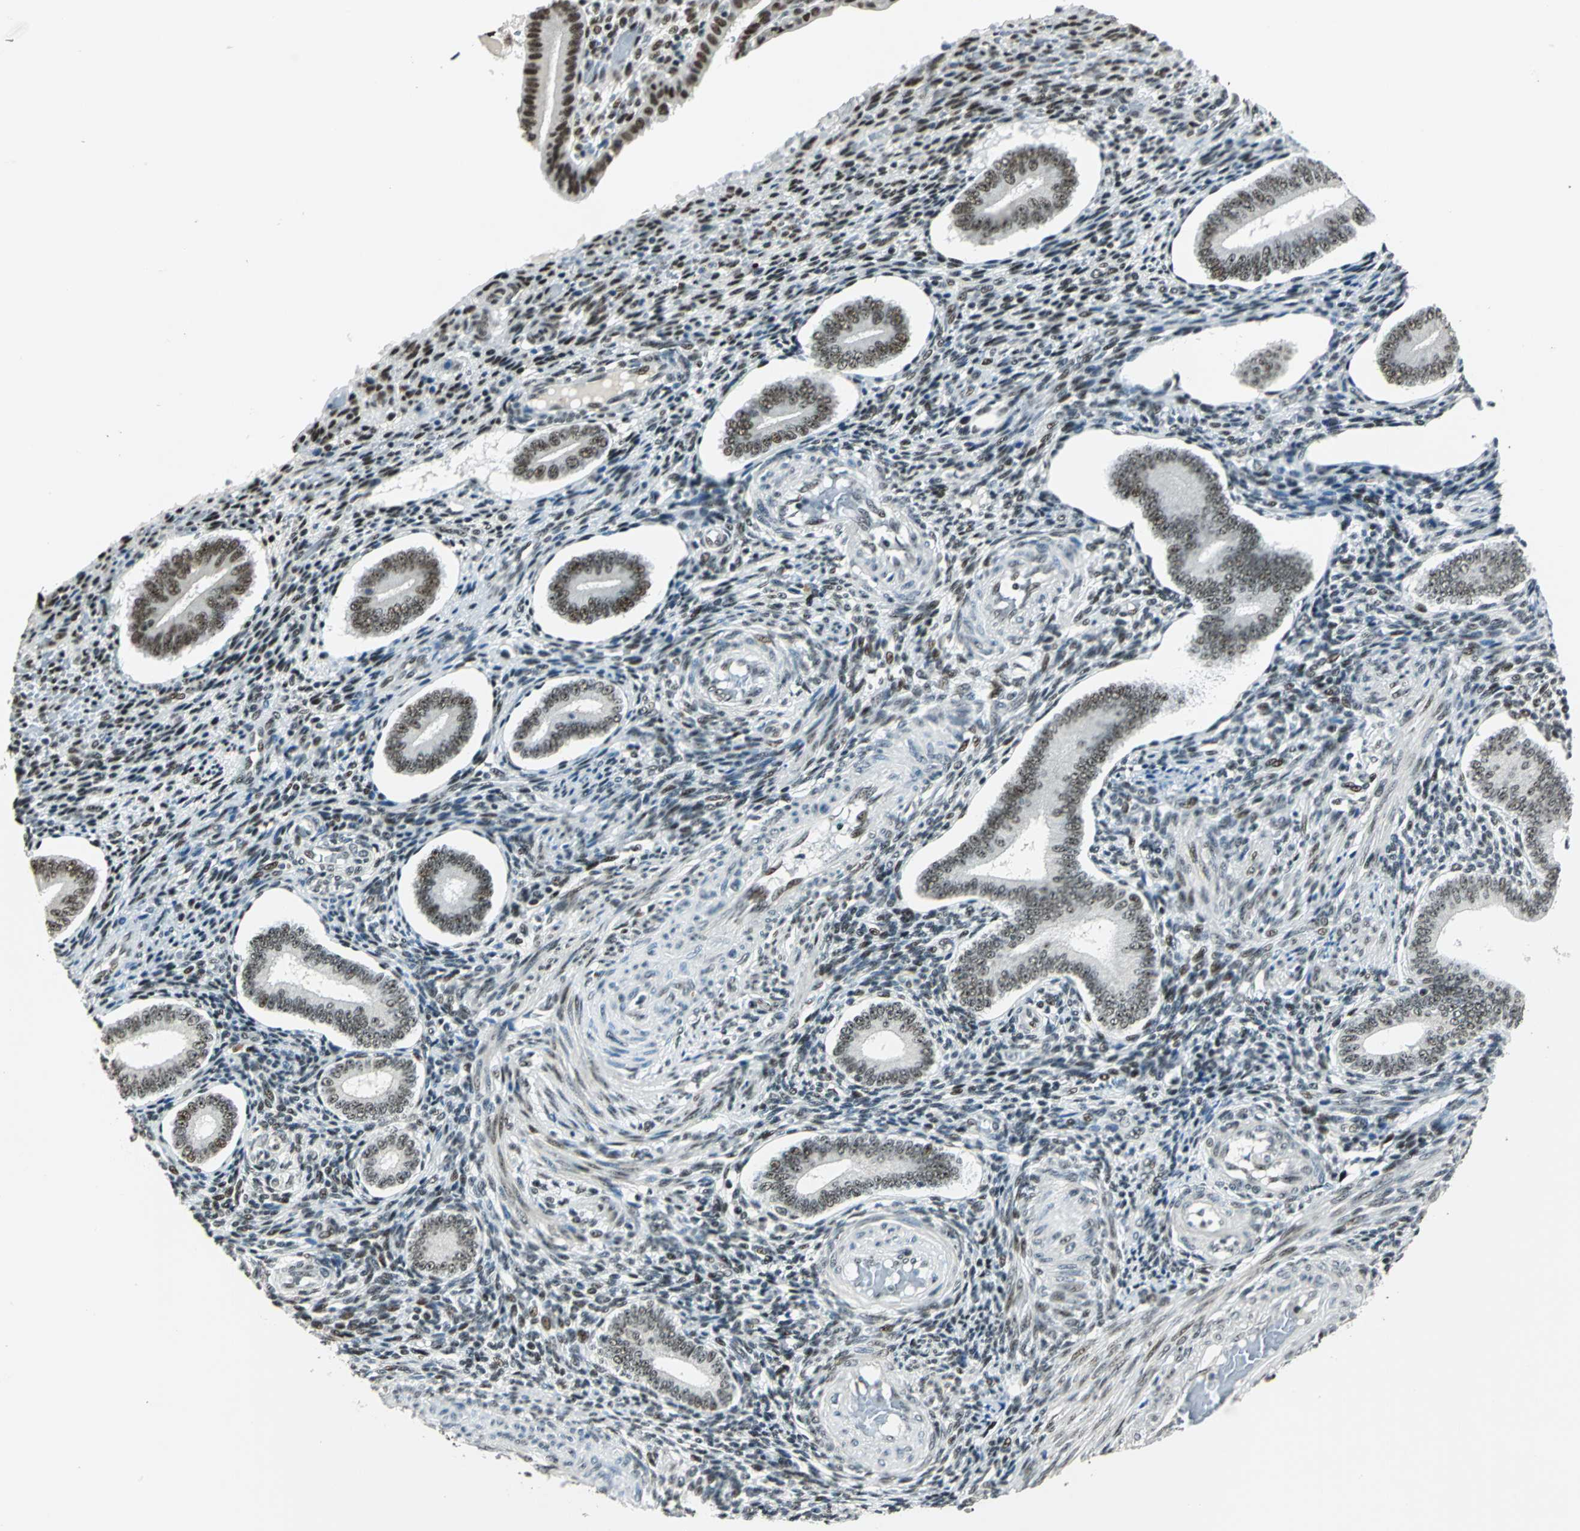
{"staining": {"intensity": "moderate", "quantity": "25%-75%", "location": "nuclear"}, "tissue": "endometrium", "cell_type": "Cells in endometrial stroma", "image_type": "normal", "snomed": [{"axis": "morphology", "description": "Normal tissue, NOS"}, {"axis": "topography", "description": "Endometrium"}], "caption": "Protein expression analysis of normal human endometrium reveals moderate nuclear staining in approximately 25%-75% of cells in endometrial stroma. Ihc stains the protein in brown and the nuclei are stained blue.", "gene": "KAT6B", "patient": {"sex": "female", "age": 42}}